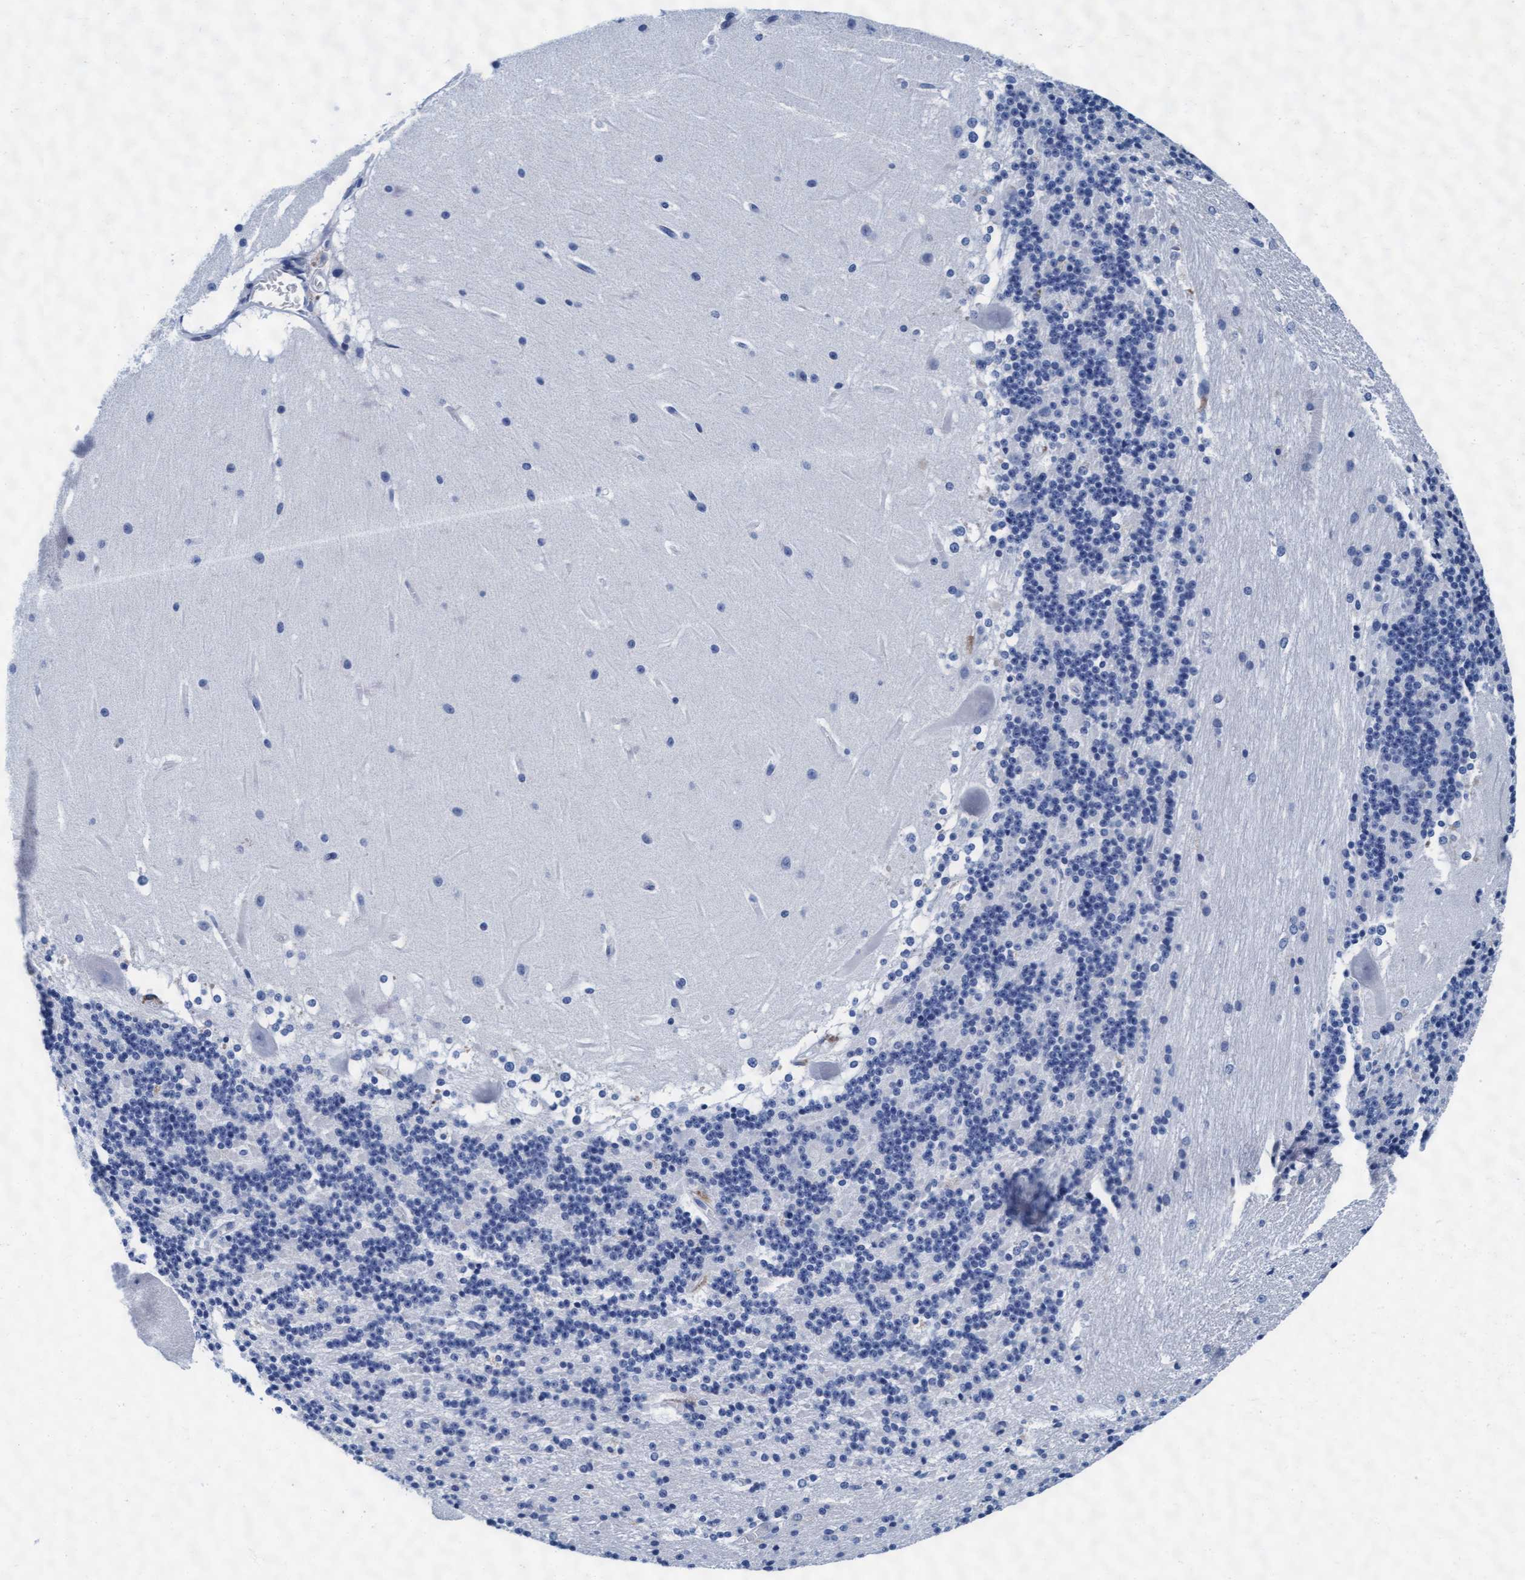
{"staining": {"intensity": "negative", "quantity": "none", "location": "none"}, "tissue": "cerebellum", "cell_type": "Cells in granular layer", "image_type": "normal", "snomed": [{"axis": "morphology", "description": "Normal tissue, NOS"}, {"axis": "topography", "description": "Cerebellum"}], "caption": "Immunohistochemistry (IHC) micrograph of unremarkable cerebellum stained for a protein (brown), which displays no staining in cells in granular layer. (DAB immunohistochemistry, high magnification).", "gene": "ARSG", "patient": {"sex": "female", "age": 19}}